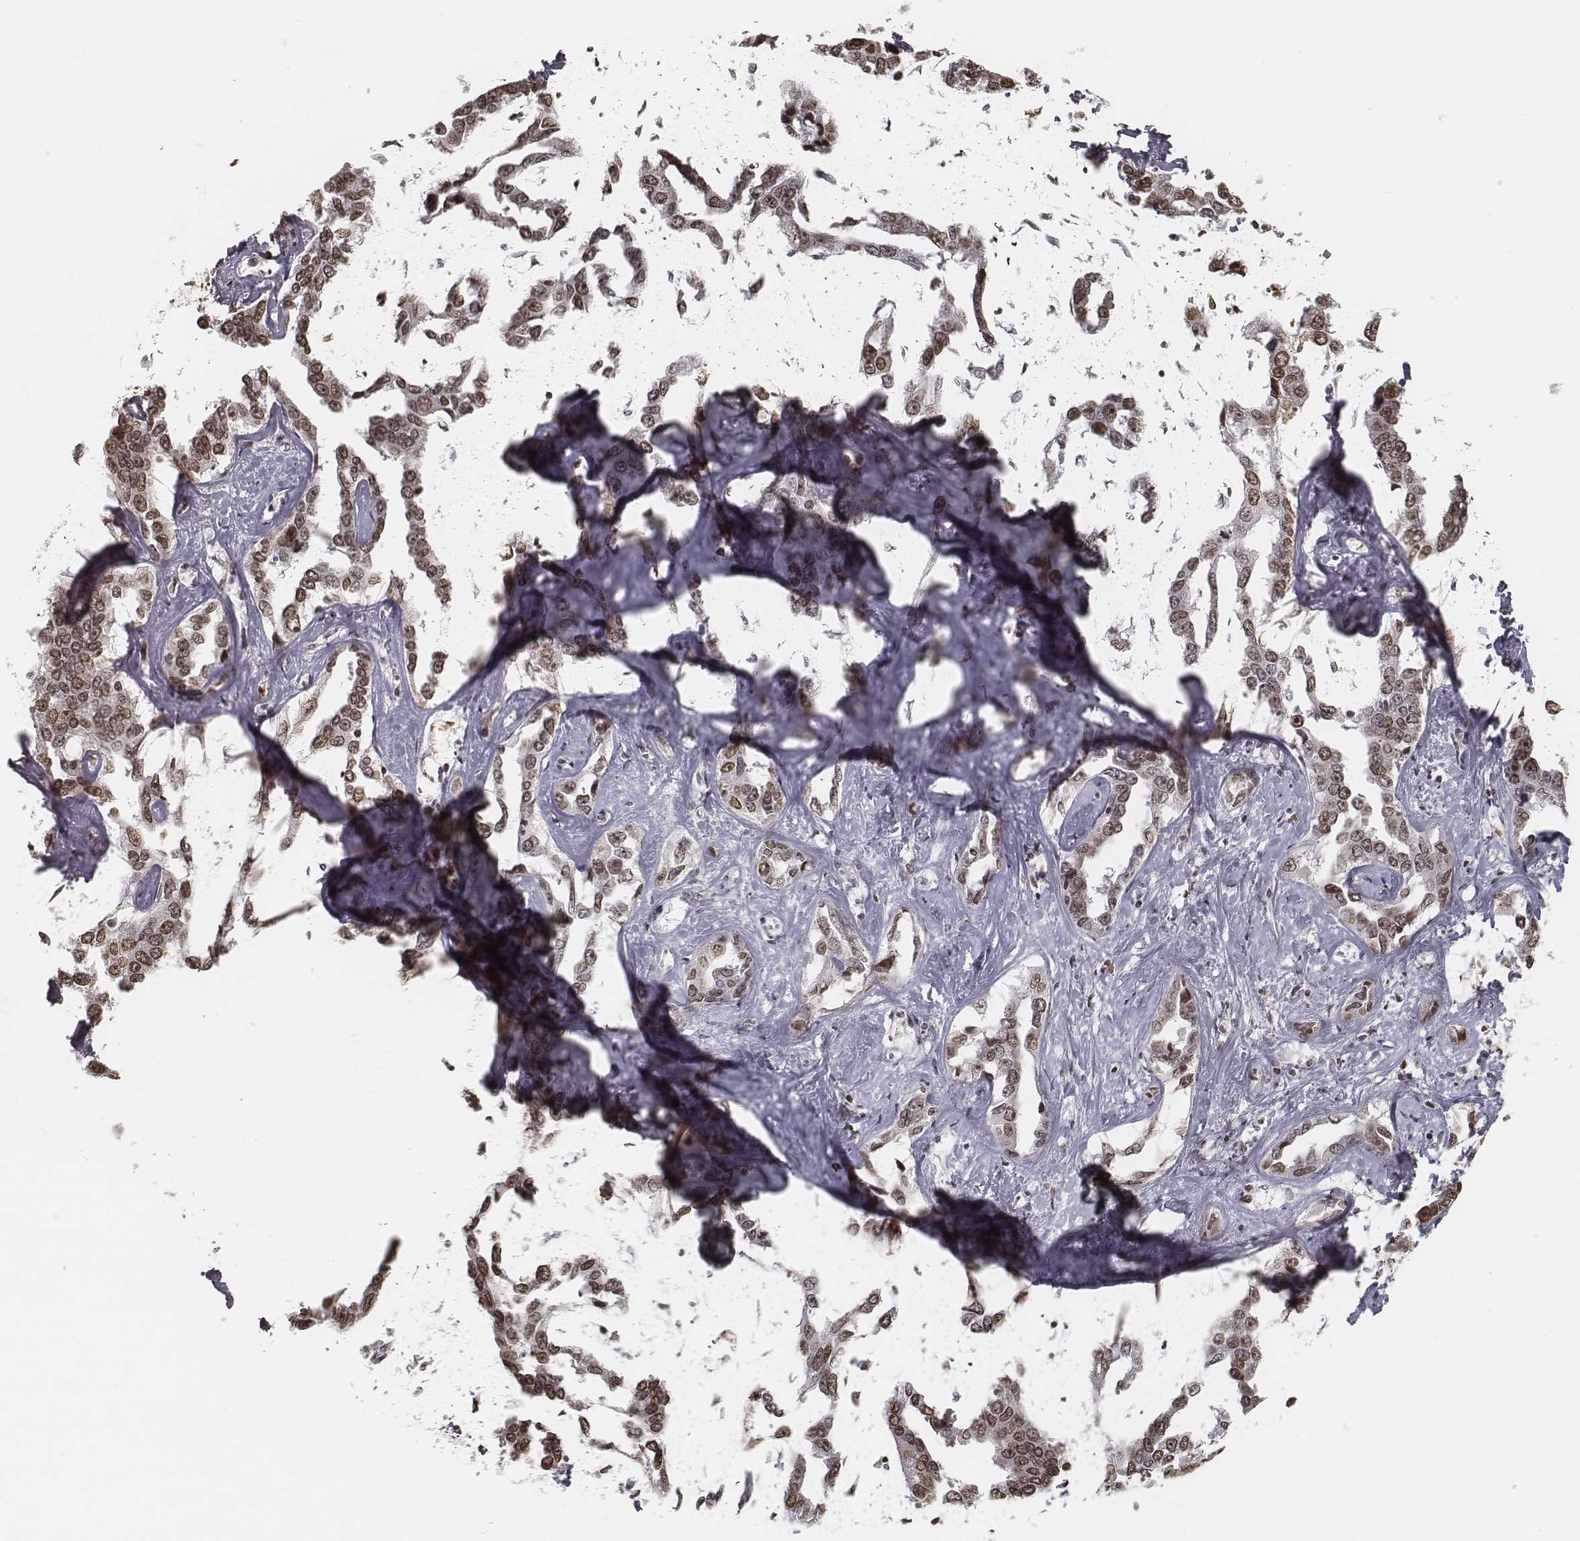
{"staining": {"intensity": "moderate", "quantity": ">75%", "location": "nuclear"}, "tissue": "liver cancer", "cell_type": "Tumor cells", "image_type": "cancer", "snomed": [{"axis": "morphology", "description": "Cholangiocarcinoma"}, {"axis": "topography", "description": "Liver"}], "caption": "Tumor cells show medium levels of moderate nuclear staining in about >75% of cells in human cholangiocarcinoma (liver).", "gene": "HMGA2", "patient": {"sex": "male", "age": 59}}